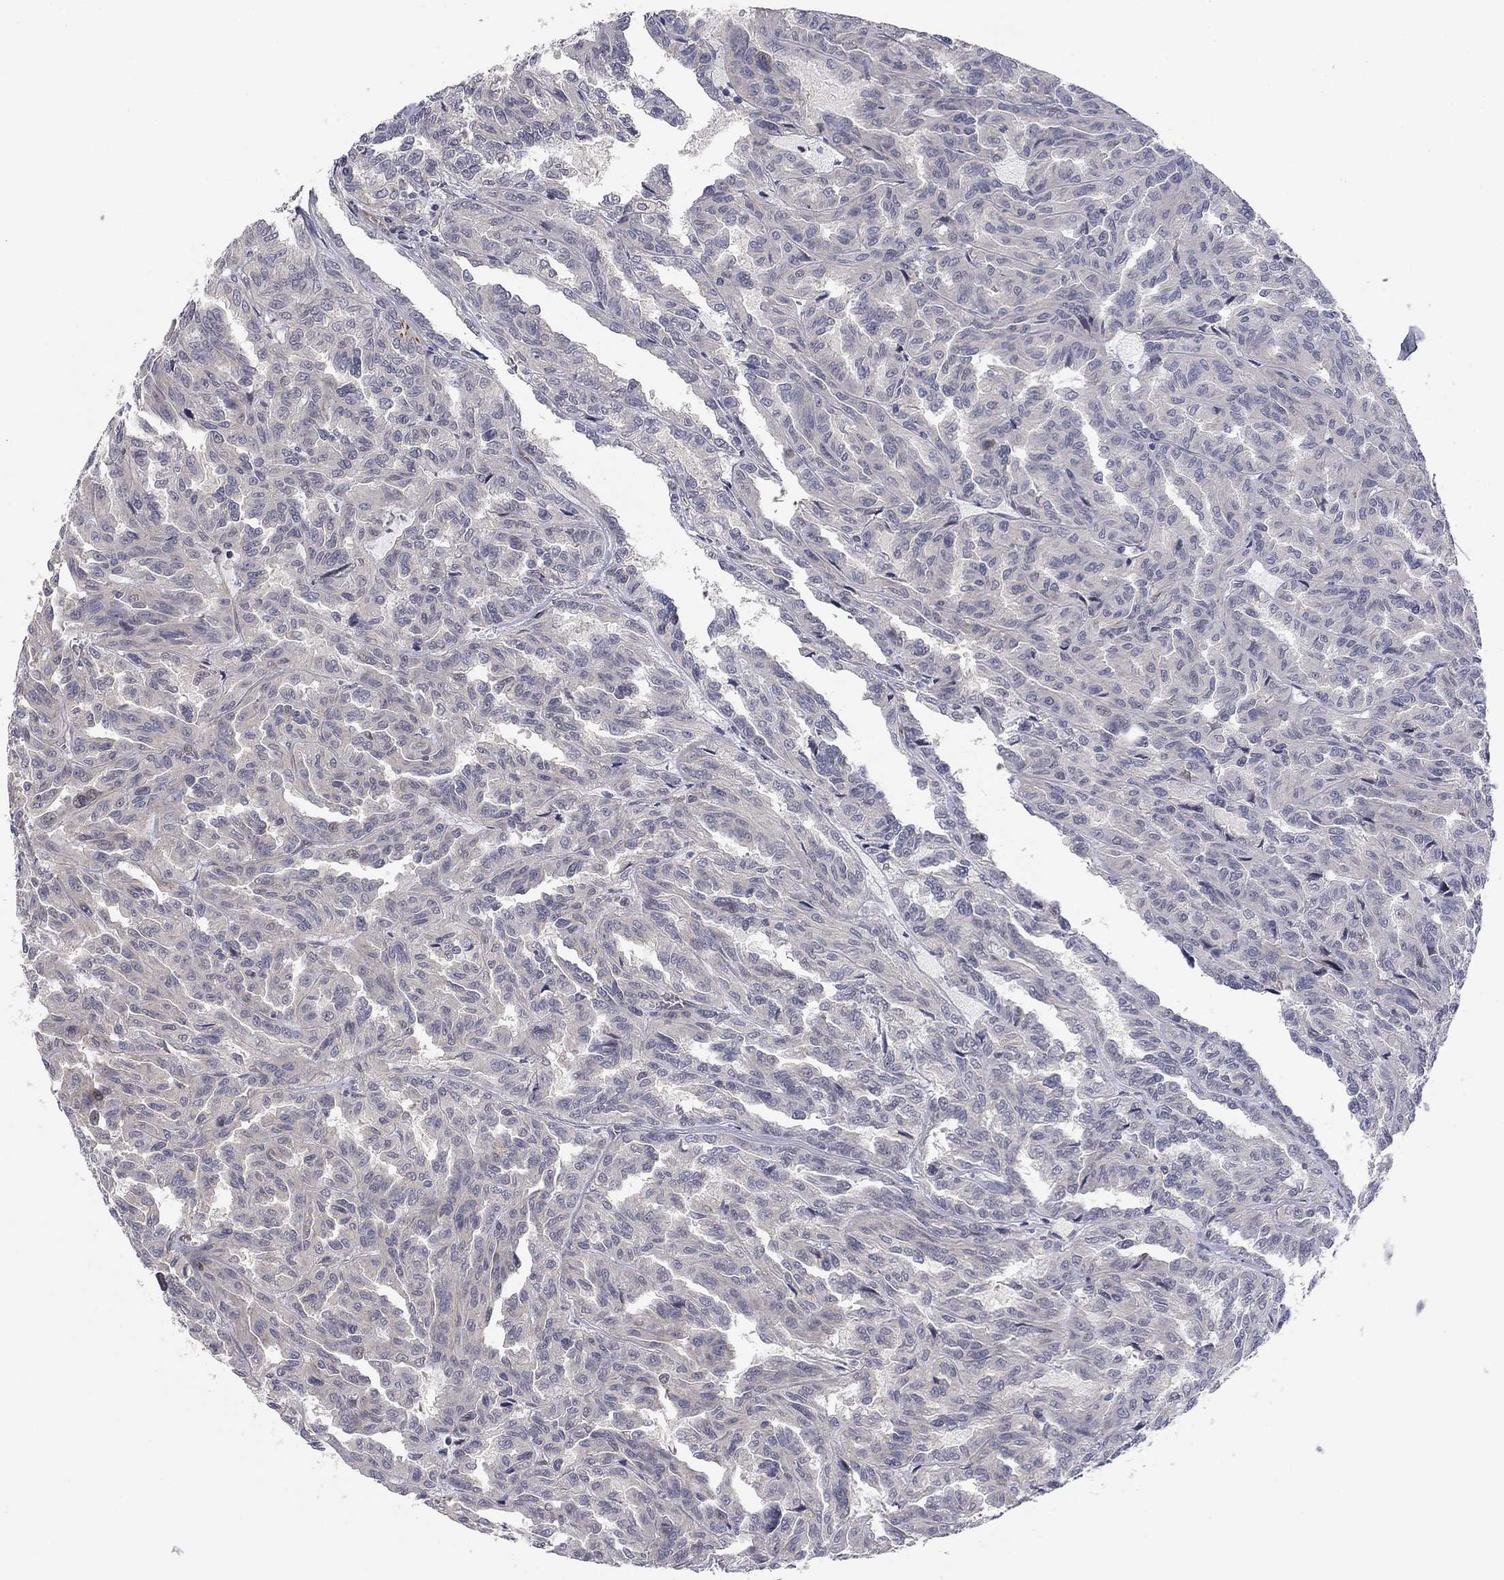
{"staining": {"intensity": "negative", "quantity": "none", "location": "none"}, "tissue": "renal cancer", "cell_type": "Tumor cells", "image_type": "cancer", "snomed": [{"axis": "morphology", "description": "Adenocarcinoma, NOS"}, {"axis": "topography", "description": "Kidney"}], "caption": "Renal cancer (adenocarcinoma) stained for a protein using immunohistochemistry (IHC) exhibits no staining tumor cells.", "gene": "BCL11A", "patient": {"sex": "male", "age": 79}}